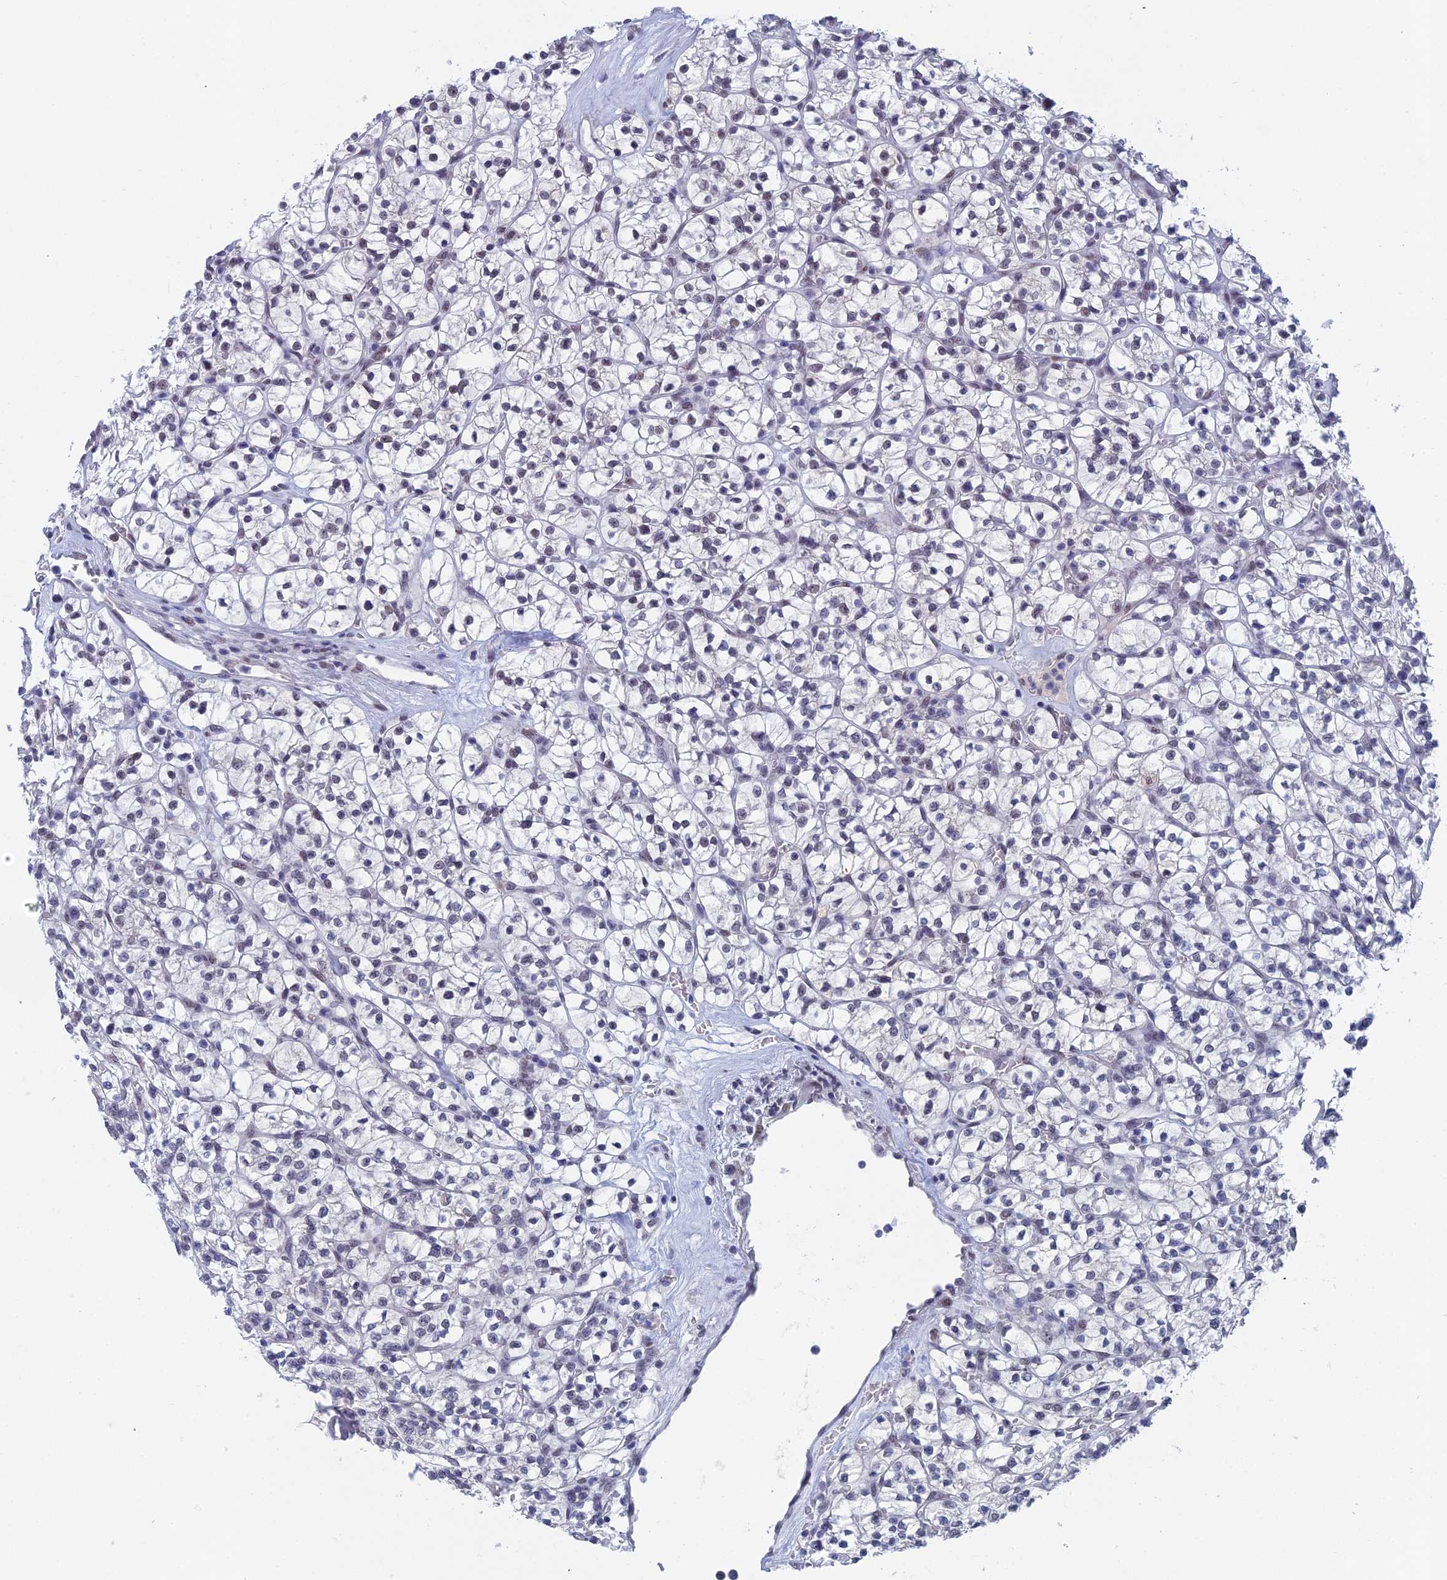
{"staining": {"intensity": "moderate", "quantity": "<25%", "location": "nuclear"}, "tissue": "renal cancer", "cell_type": "Tumor cells", "image_type": "cancer", "snomed": [{"axis": "morphology", "description": "Adenocarcinoma, NOS"}, {"axis": "topography", "description": "Kidney"}], "caption": "This histopathology image exhibits renal cancer stained with immunohistochemistry to label a protein in brown. The nuclear of tumor cells show moderate positivity for the protein. Nuclei are counter-stained blue.", "gene": "NABP2", "patient": {"sex": "female", "age": 64}}